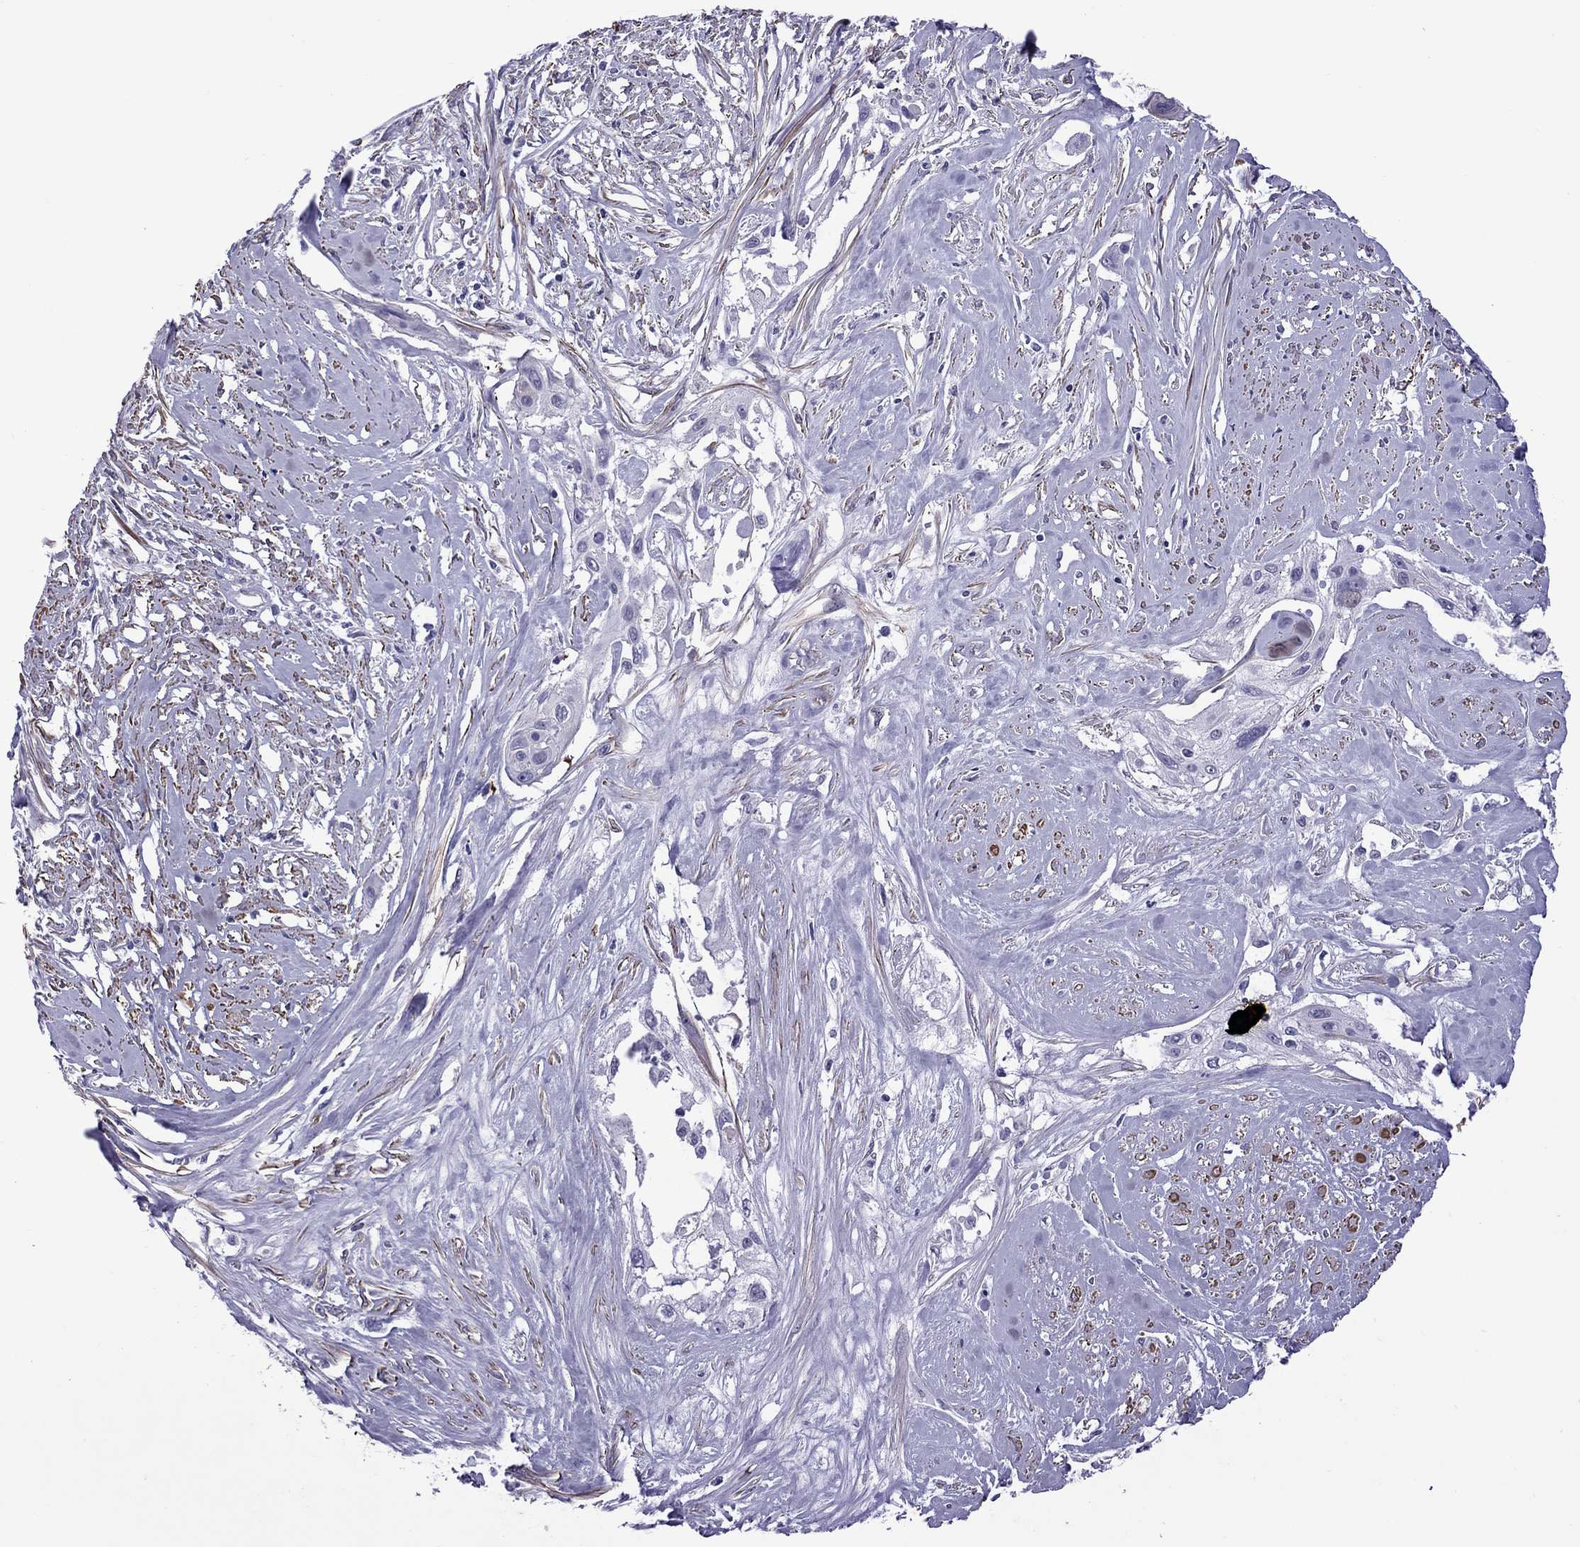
{"staining": {"intensity": "negative", "quantity": "none", "location": "none"}, "tissue": "cervical cancer", "cell_type": "Tumor cells", "image_type": "cancer", "snomed": [{"axis": "morphology", "description": "Squamous cell carcinoma, NOS"}, {"axis": "topography", "description": "Cervix"}], "caption": "Human squamous cell carcinoma (cervical) stained for a protein using immunohistochemistry reveals no expression in tumor cells.", "gene": "CHRNA5", "patient": {"sex": "female", "age": 49}}